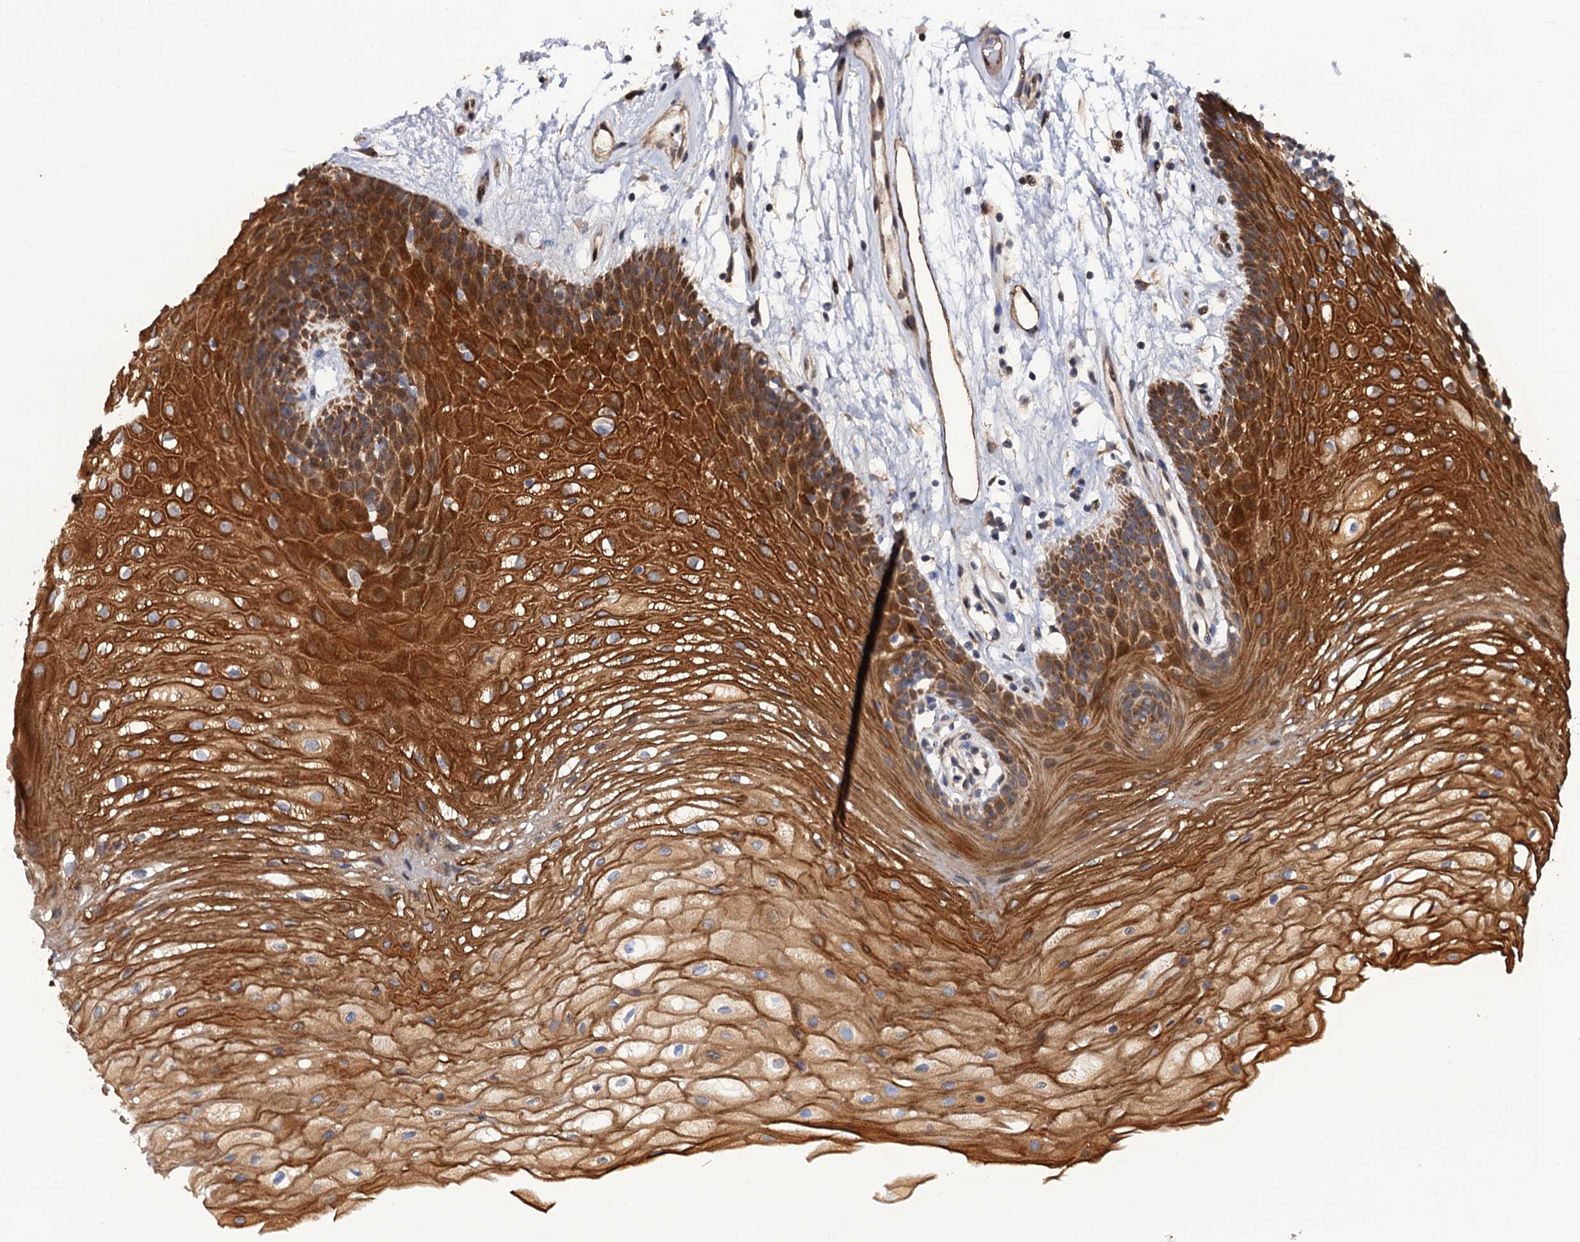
{"staining": {"intensity": "moderate", "quantity": ">75%", "location": "cytoplasmic/membranous,nuclear"}, "tissue": "oral mucosa", "cell_type": "Squamous epithelial cells", "image_type": "normal", "snomed": [{"axis": "morphology", "description": "Normal tissue, NOS"}, {"axis": "topography", "description": "Oral tissue"}], "caption": "Immunohistochemistry of benign oral mucosa displays medium levels of moderate cytoplasmic/membranous,nuclear staining in approximately >75% of squamous epithelial cells.", "gene": "LRRC63", "patient": {"sex": "female", "age": 80}}